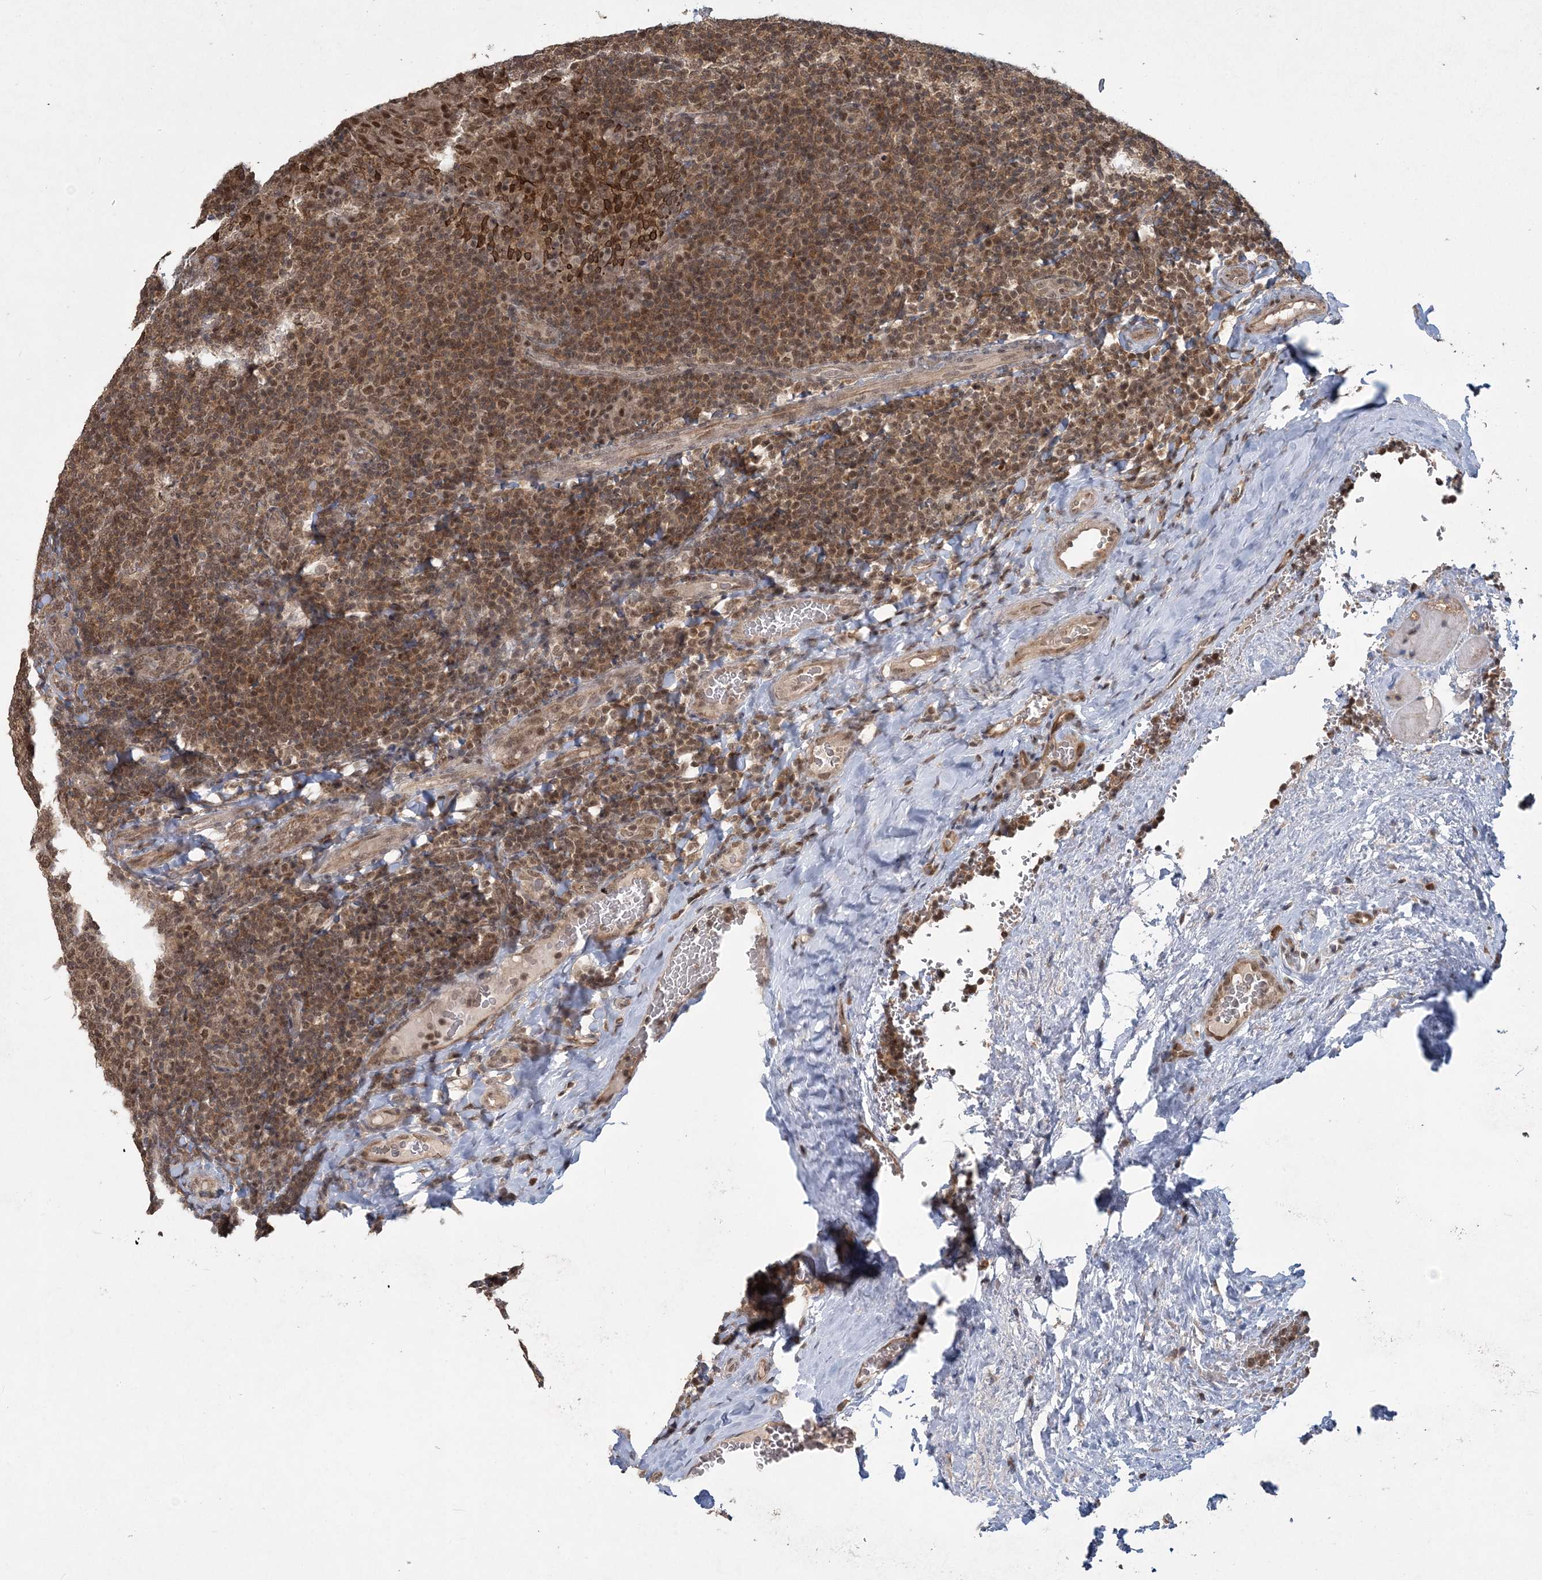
{"staining": {"intensity": "moderate", "quantity": ">75%", "location": "nuclear"}, "tissue": "tonsil", "cell_type": "Germinal center cells", "image_type": "normal", "snomed": [{"axis": "morphology", "description": "Normal tissue, NOS"}, {"axis": "topography", "description": "Tonsil"}], "caption": "Moderate nuclear protein positivity is present in about >75% of germinal center cells in tonsil.", "gene": "COPS7B", "patient": {"sex": "male", "age": 17}}